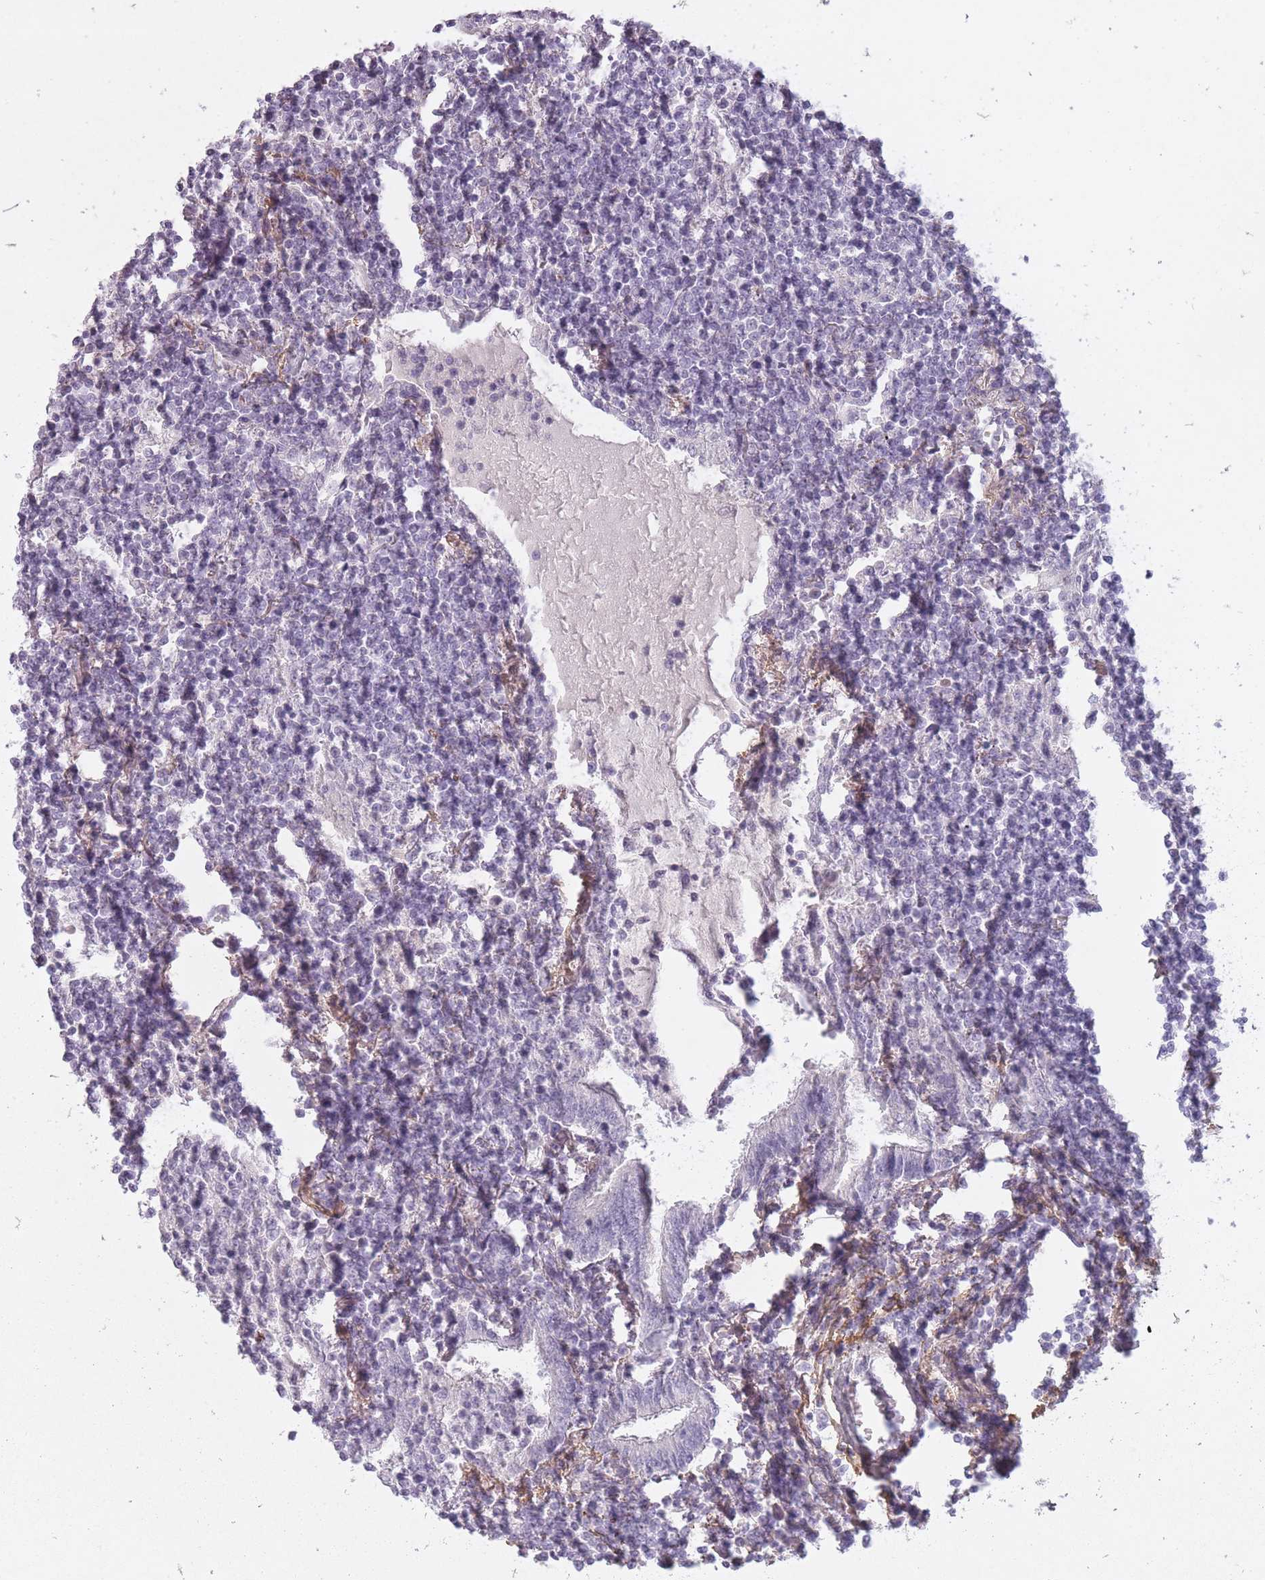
{"staining": {"intensity": "negative", "quantity": "none", "location": "none"}, "tissue": "lymphoma", "cell_type": "Tumor cells", "image_type": "cancer", "snomed": [{"axis": "morphology", "description": "Malignant lymphoma, non-Hodgkin's type, Low grade"}, {"axis": "topography", "description": "Lung"}], "caption": "This is an IHC photomicrograph of malignant lymphoma, non-Hodgkin's type (low-grade). There is no expression in tumor cells.", "gene": "RFX4", "patient": {"sex": "female", "age": 71}}